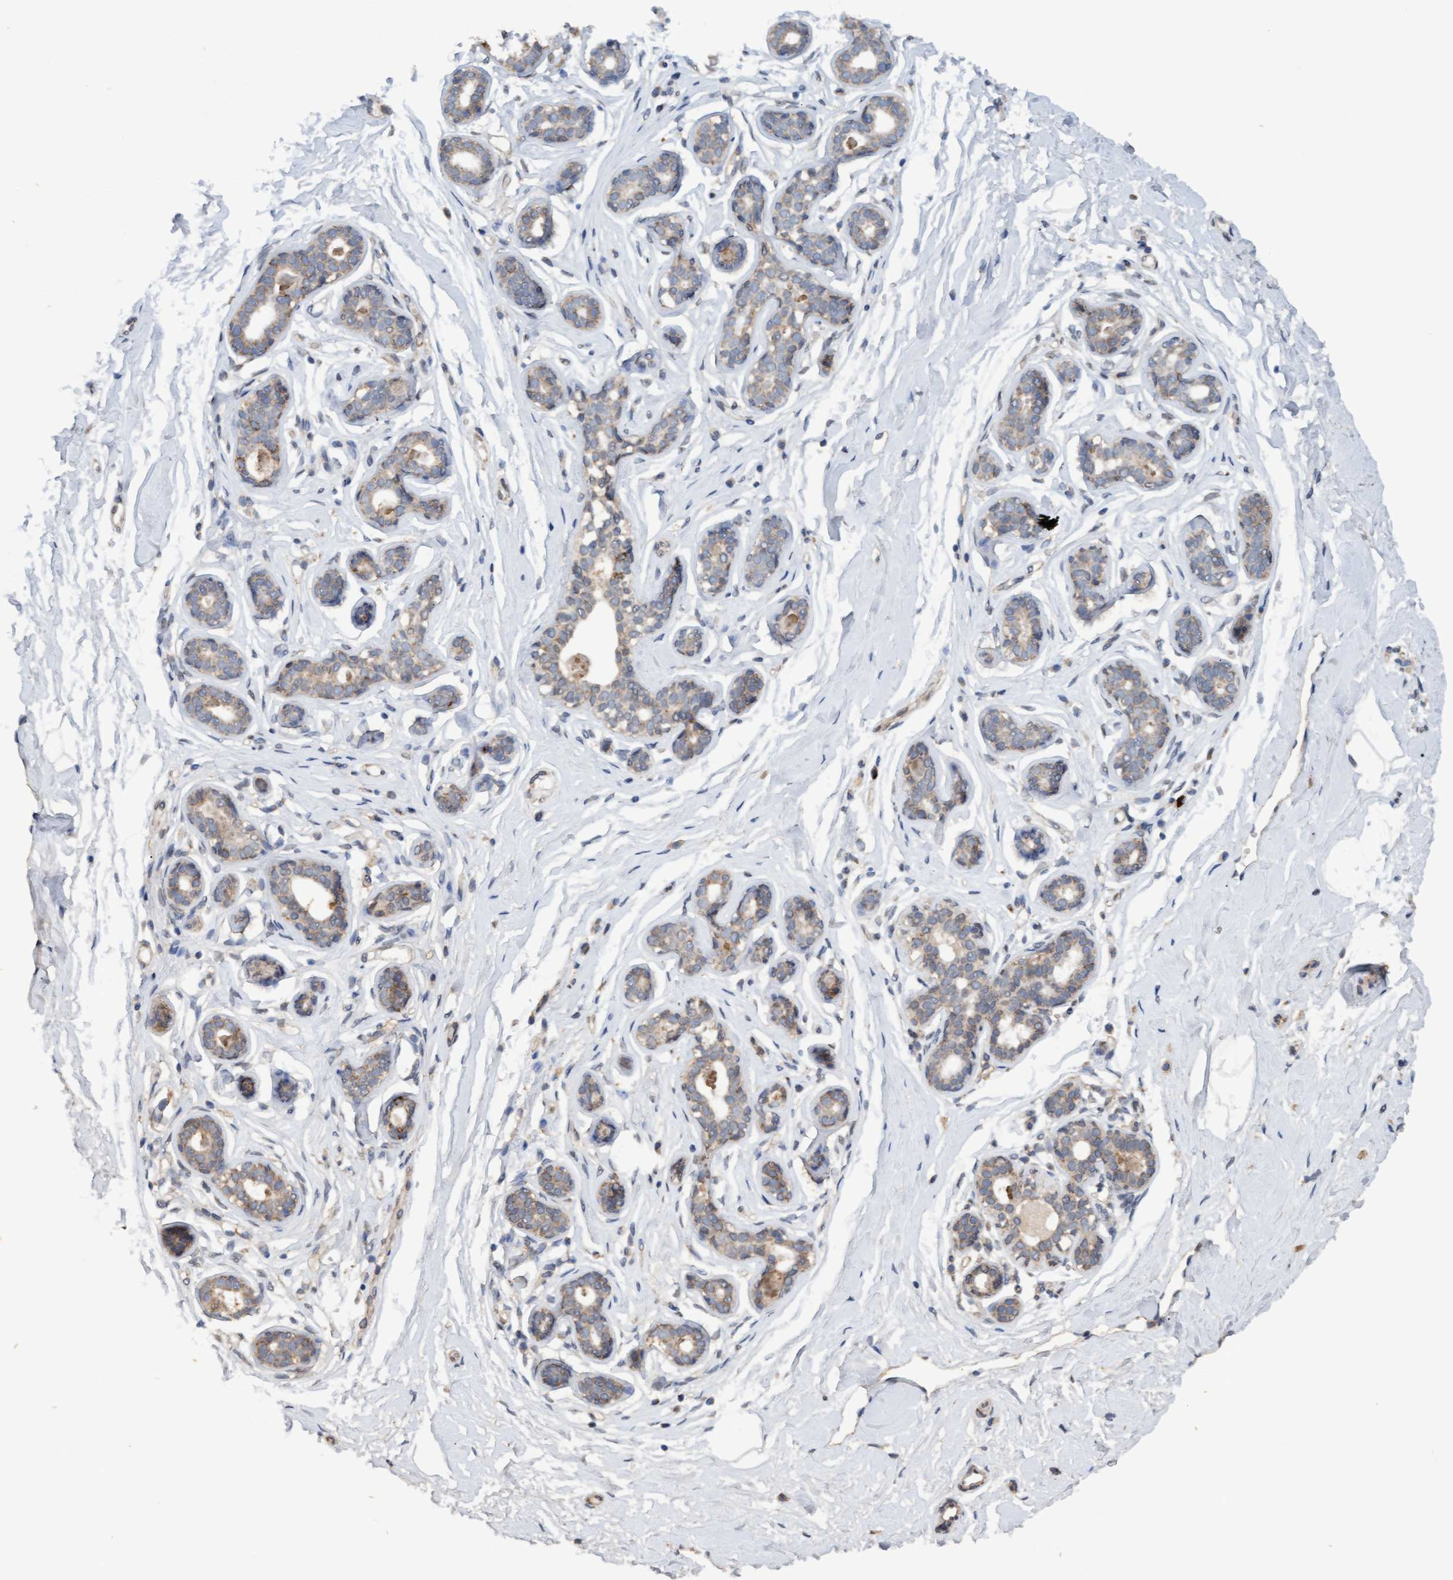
{"staining": {"intensity": "moderate", "quantity": ">75%", "location": "cytoplasmic/membranous"}, "tissue": "breast", "cell_type": "Adipocytes", "image_type": "normal", "snomed": [{"axis": "morphology", "description": "Normal tissue, NOS"}, {"axis": "topography", "description": "Breast"}], "caption": "Protein staining of unremarkable breast demonstrates moderate cytoplasmic/membranous positivity in about >75% of adipocytes.", "gene": "MGLL", "patient": {"sex": "female", "age": 23}}